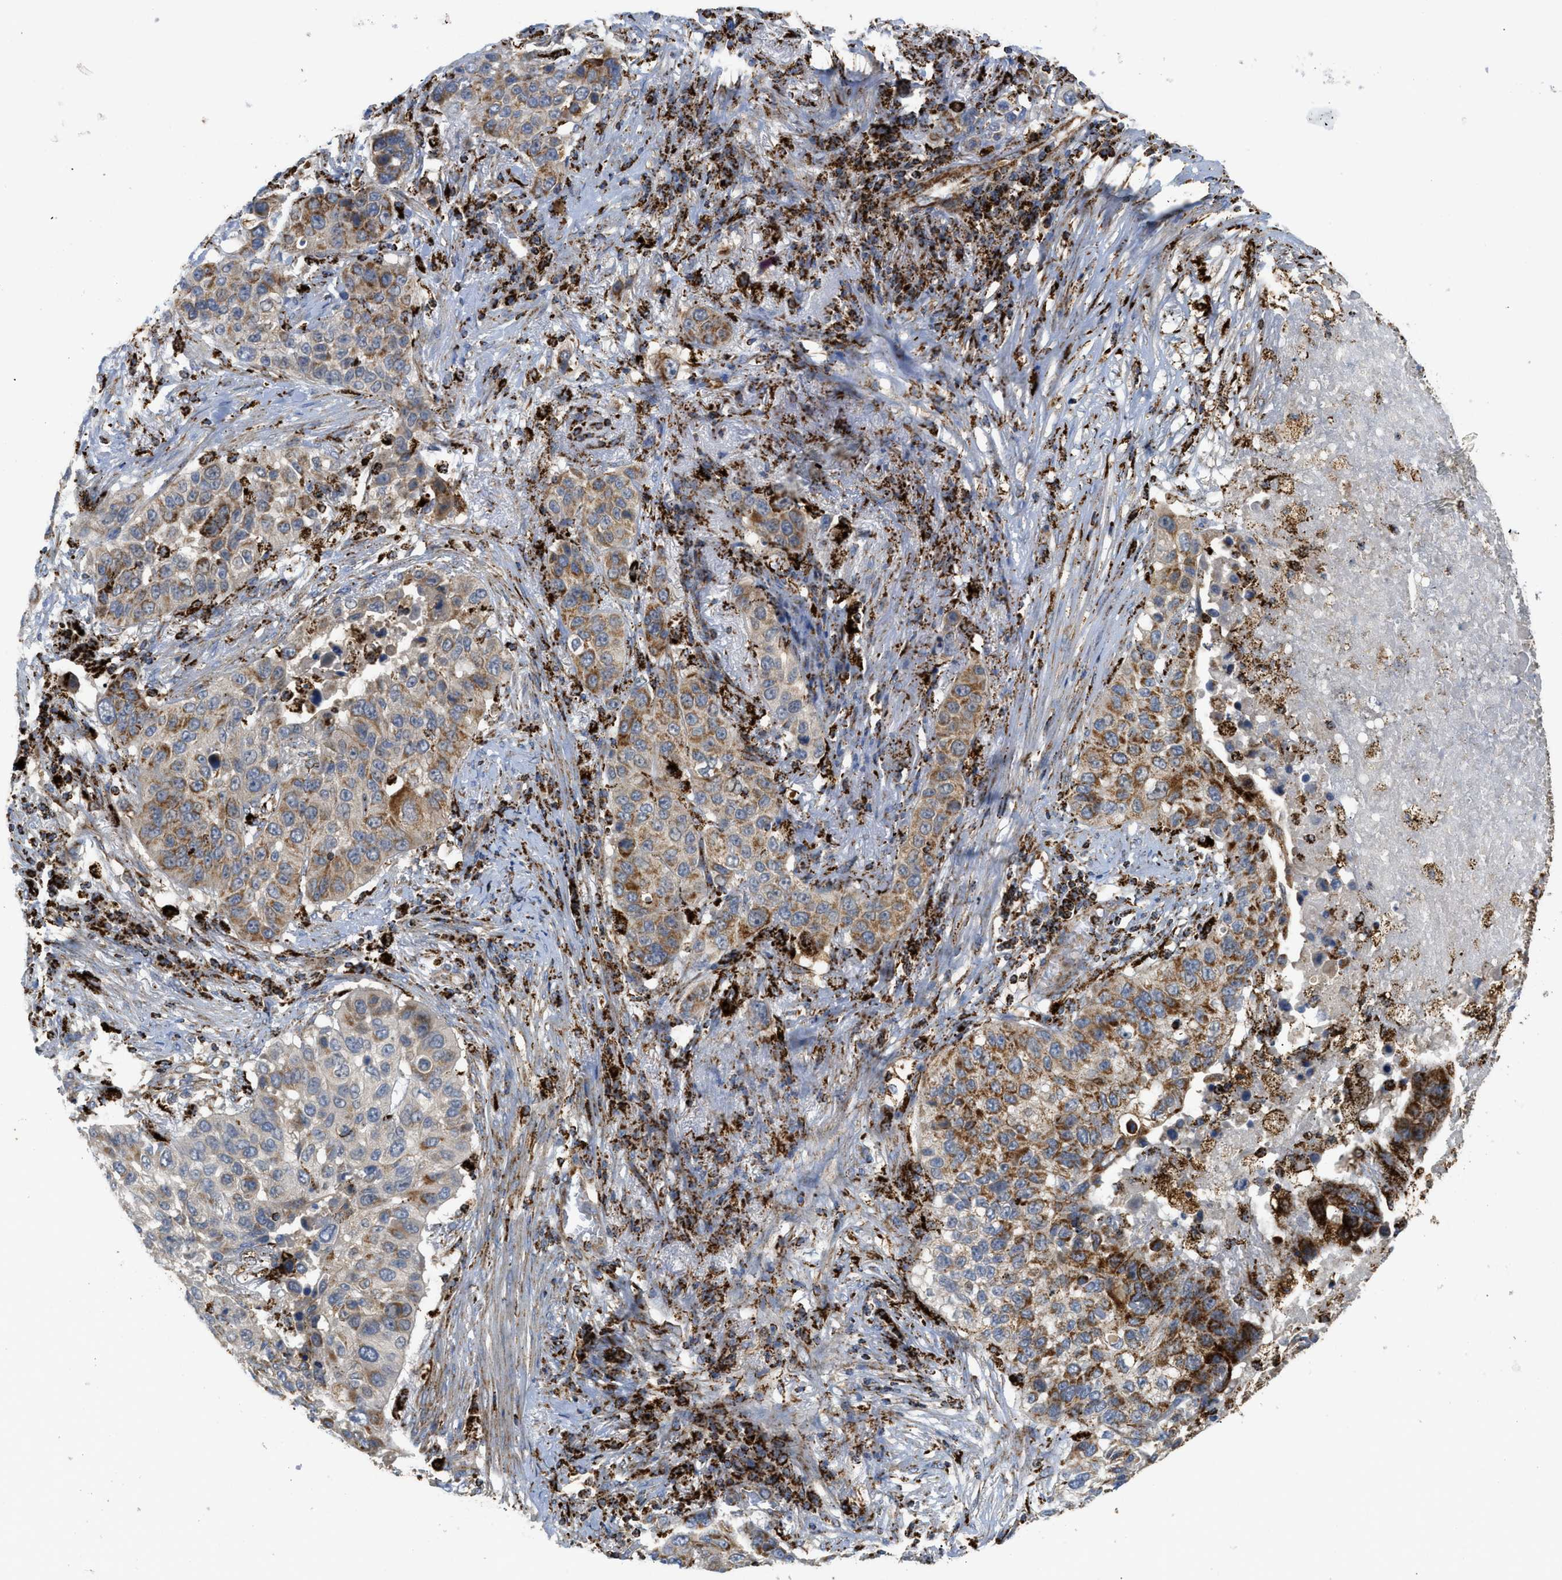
{"staining": {"intensity": "strong", "quantity": ">75%", "location": "cytoplasmic/membranous"}, "tissue": "lung cancer", "cell_type": "Tumor cells", "image_type": "cancer", "snomed": [{"axis": "morphology", "description": "Squamous cell carcinoma, NOS"}, {"axis": "topography", "description": "Lung"}], "caption": "IHC image of lung squamous cell carcinoma stained for a protein (brown), which displays high levels of strong cytoplasmic/membranous expression in approximately >75% of tumor cells.", "gene": "SQOR", "patient": {"sex": "male", "age": 57}}